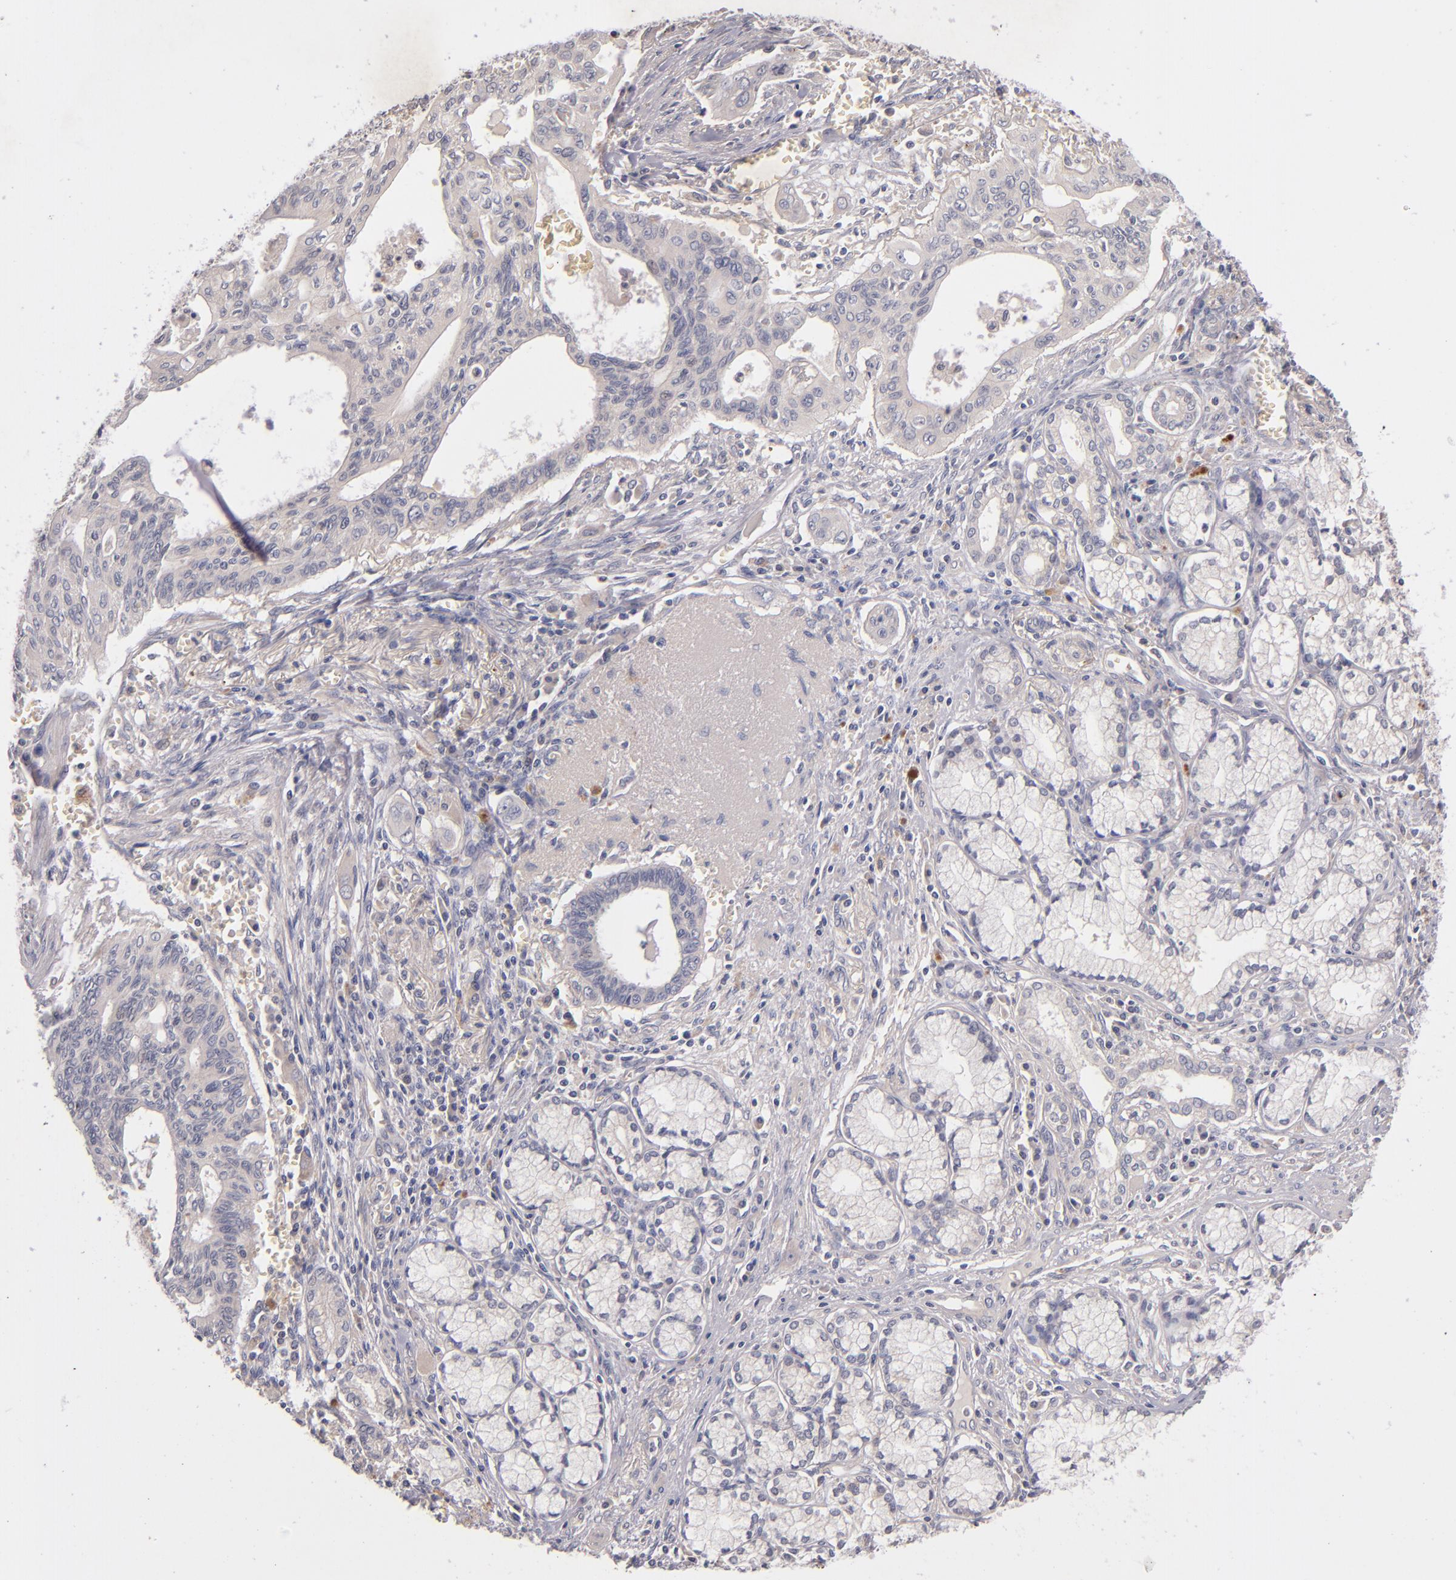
{"staining": {"intensity": "negative", "quantity": "none", "location": "none"}, "tissue": "pancreatic cancer", "cell_type": "Tumor cells", "image_type": "cancer", "snomed": [{"axis": "morphology", "description": "Adenocarcinoma, NOS"}, {"axis": "topography", "description": "Pancreas"}], "caption": "Adenocarcinoma (pancreatic) stained for a protein using IHC displays no staining tumor cells.", "gene": "TSC2", "patient": {"sex": "male", "age": 77}}